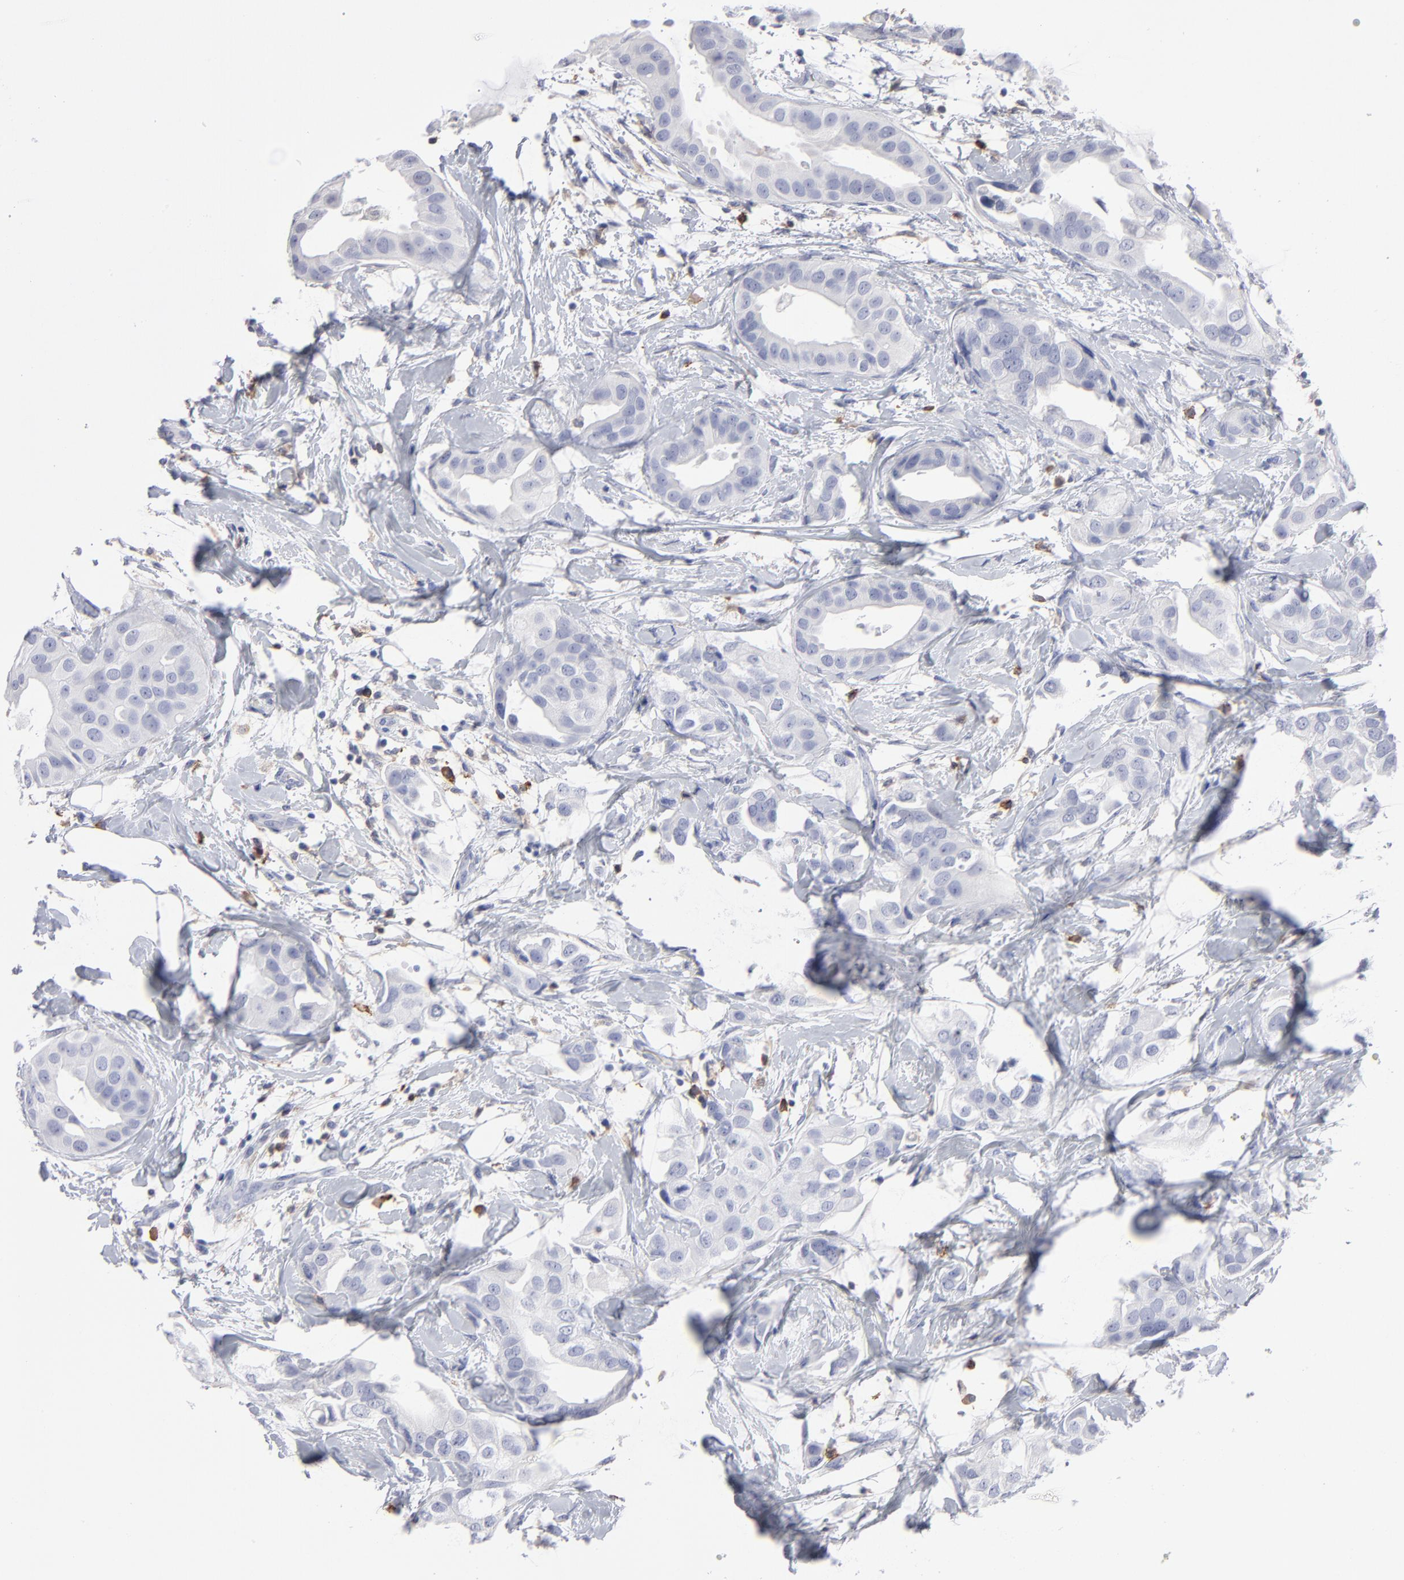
{"staining": {"intensity": "negative", "quantity": "none", "location": "none"}, "tissue": "breast cancer", "cell_type": "Tumor cells", "image_type": "cancer", "snomed": [{"axis": "morphology", "description": "Duct carcinoma"}, {"axis": "topography", "description": "Breast"}], "caption": "Breast cancer (invasive ductal carcinoma) was stained to show a protein in brown. There is no significant staining in tumor cells. The staining was performed using DAB to visualize the protein expression in brown, while the nuclei were stained in blue with hematoxylin (Magnification: 20x).", "gene": "LAT2", "patient": {"sex": "female", "age": 40}}